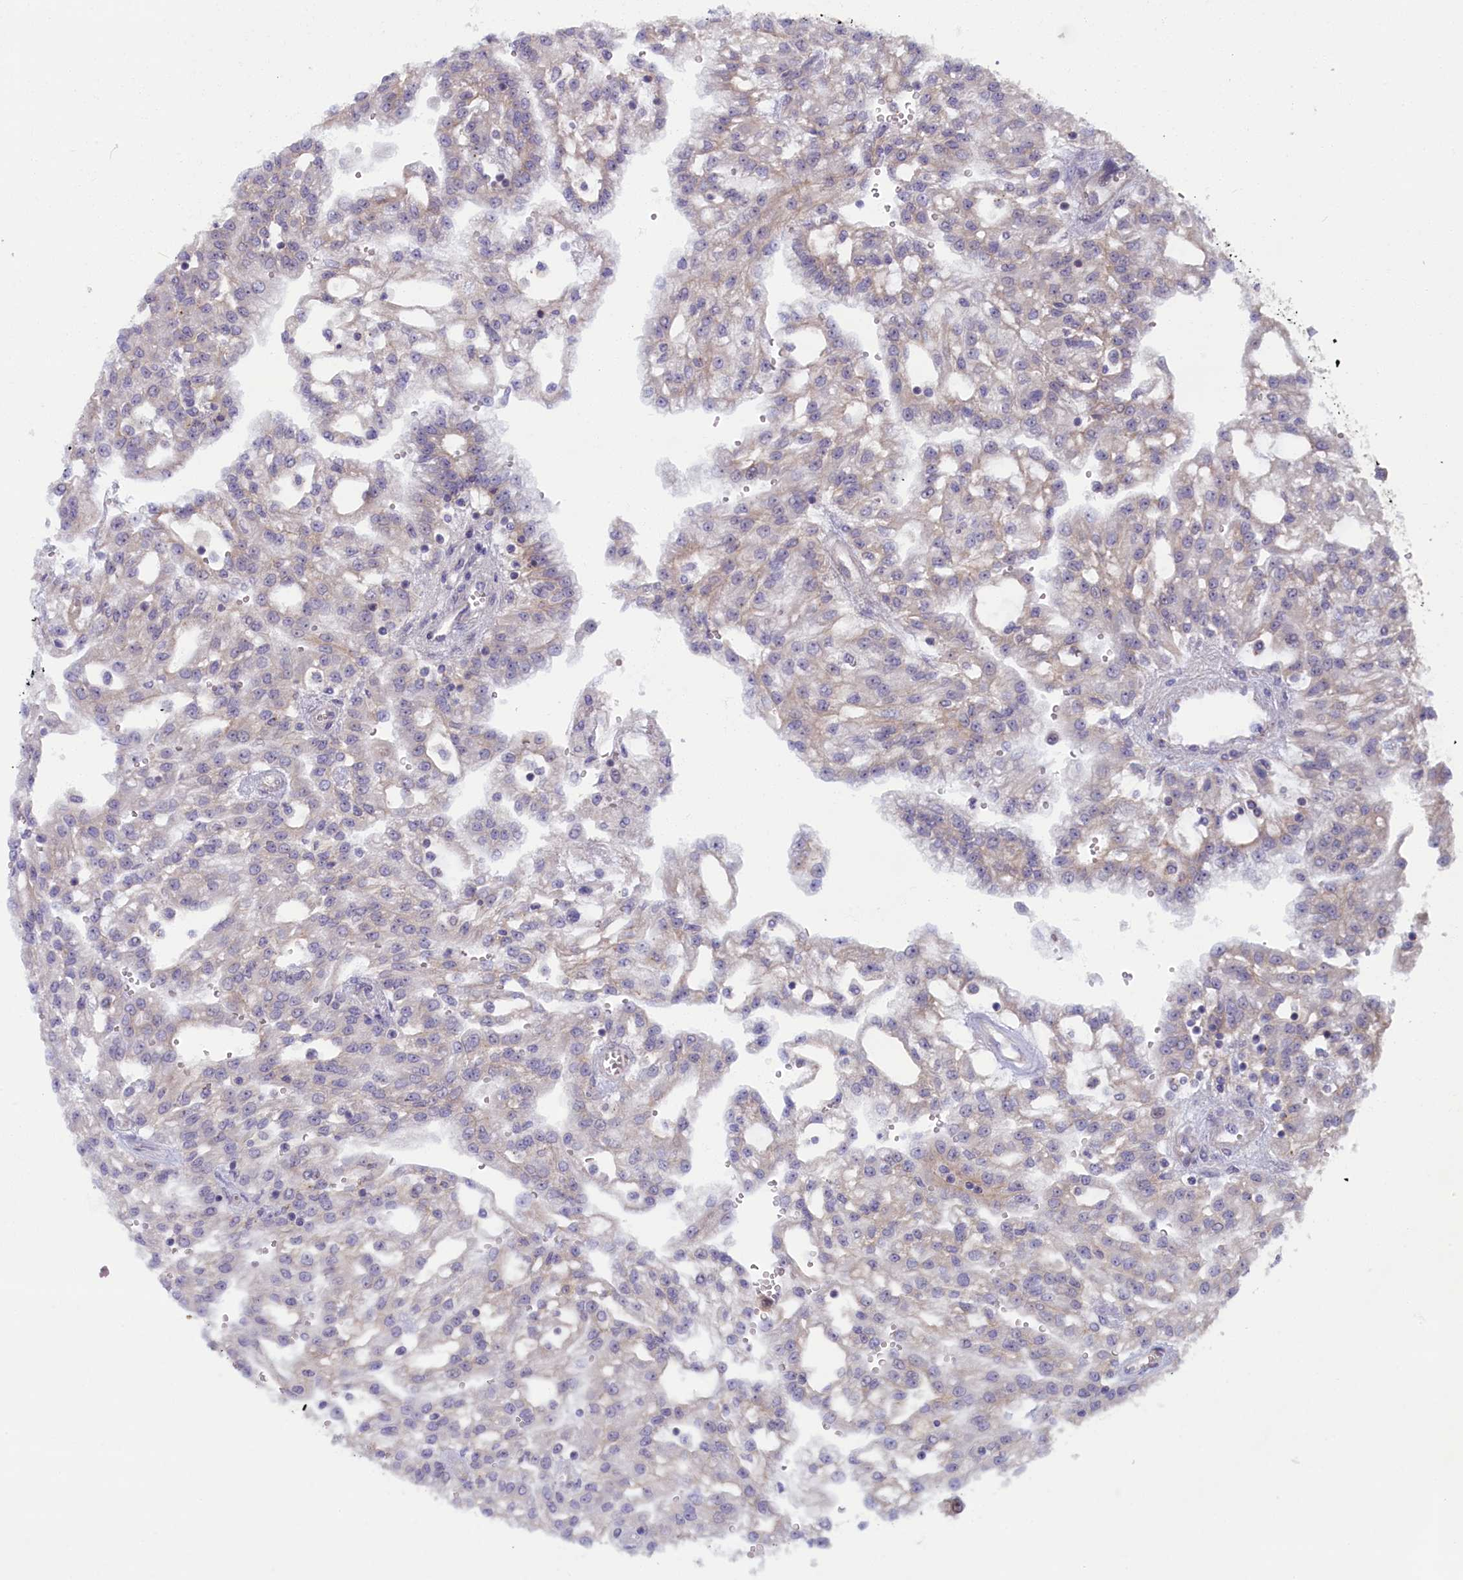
{"staining": {"intensity": "negative", "quantity": "none", "location": "none"}, "tissue": "renal cancer", "cell_type": "Tumor cells", "image_type": "cancer", "snomed": [{"axis": "morphology", "description": "Adenocarcinoma, NOS"}, {"axis": "topography", "description": "Kidney"}], "caption": "Photomicrograph shows no protein positivity in tumor cells of adenocarcinoma (renal) tissue.", "gene": "TRPM4", "patient": {"sex": "male", "age": 63}}